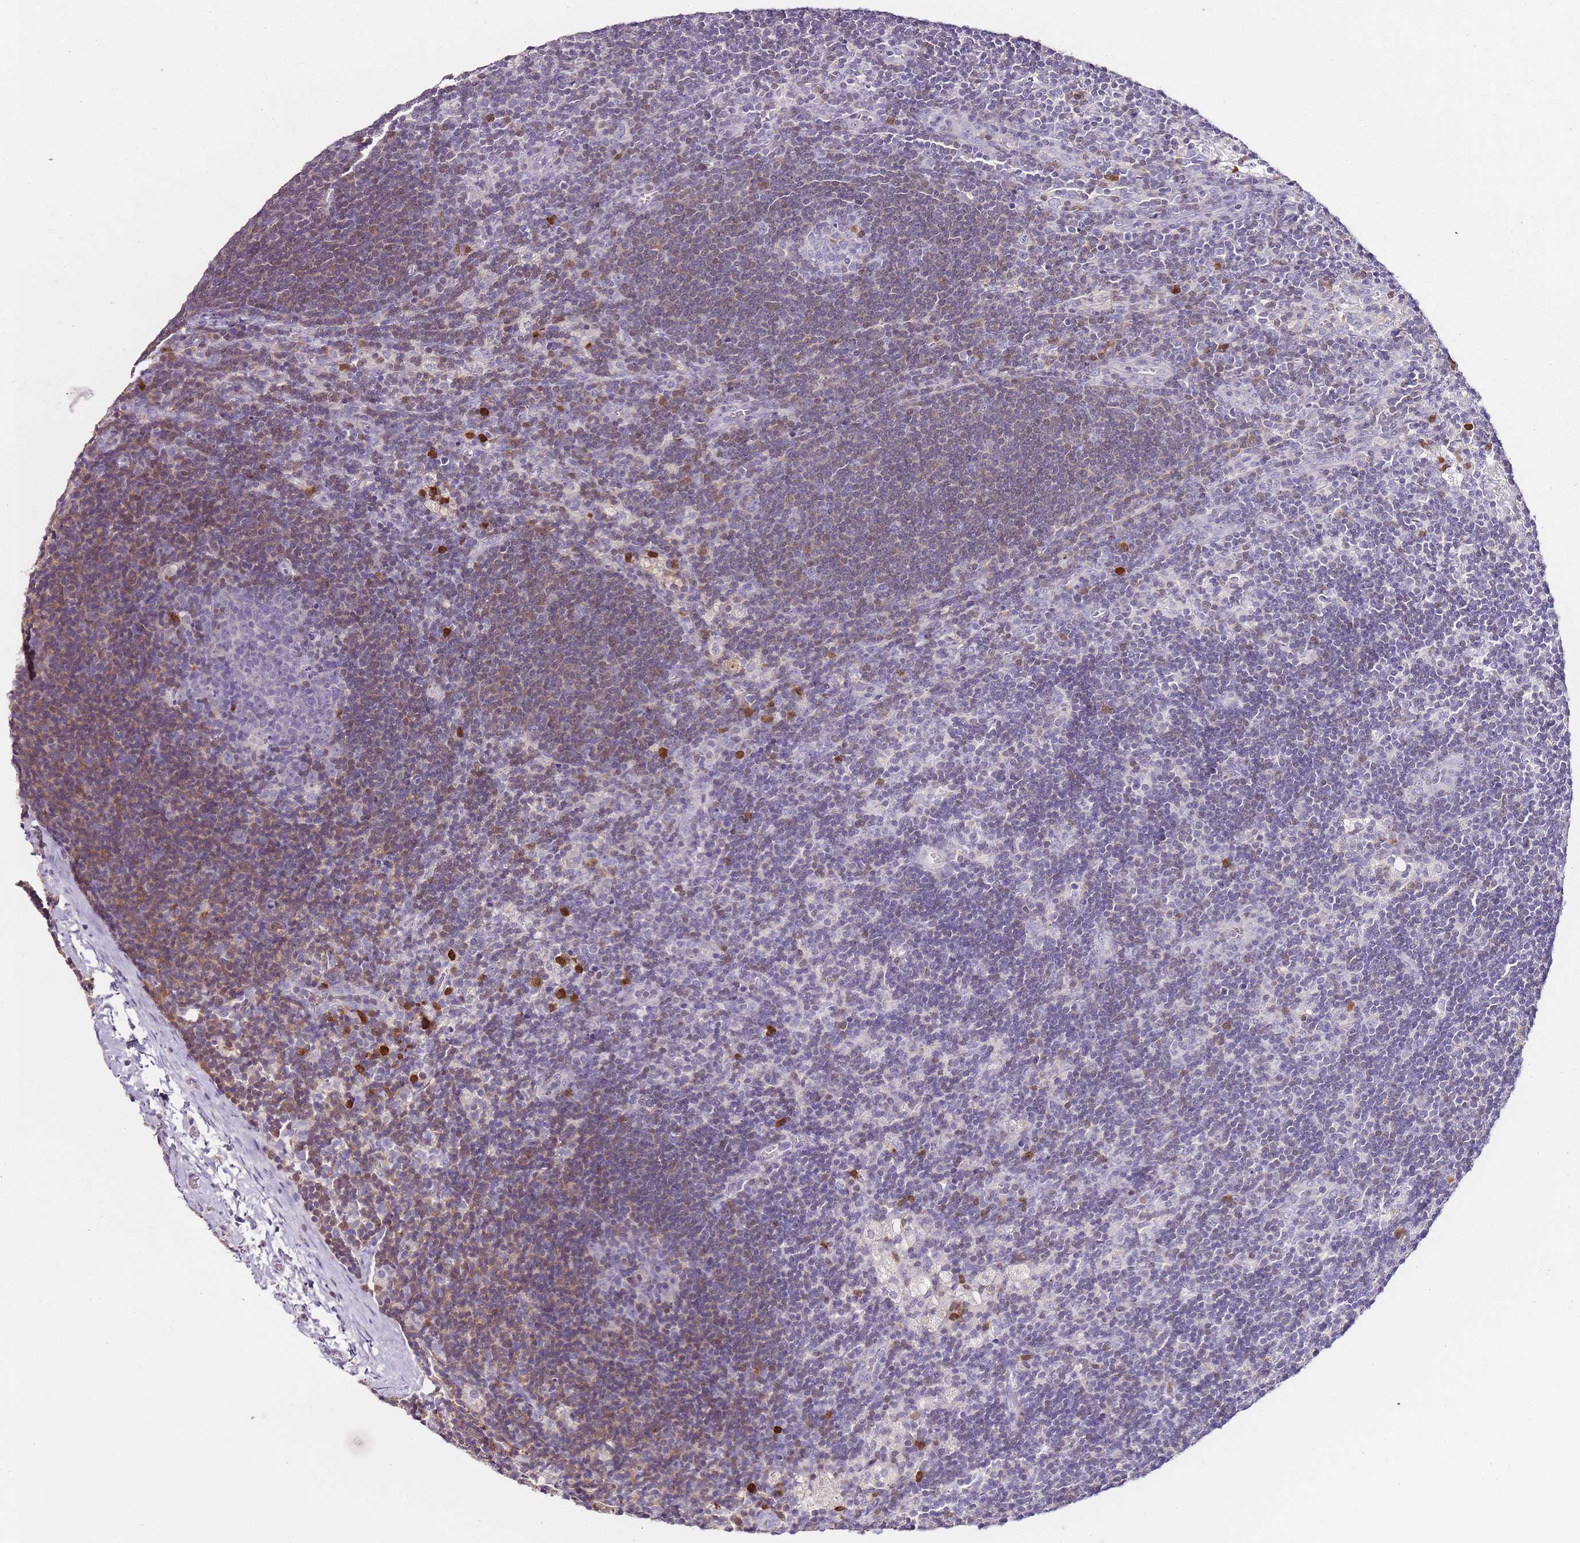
{"staining": {"intensity": "strong", "quantity": "<25%", "location": "cytoplasmic/membranous"}, "tissue": "lymph node", "cell_type": "Germinal center cells", "image_type": "normal", "snomed": [{"axis": "morphology", "description": "Normal tissue, NOS"}, {"axis": "topography", "description": "Lymph node"}], "caption": "IHC photomicrograph of unremarkable human lymph node stained for a protein (brown), which displays medium levels of strong cytoplasmic/membranous expression in about <25% of germinal center cells.", "gene": "ZBP1", "patient": {"sex": "male", "age": 24}}